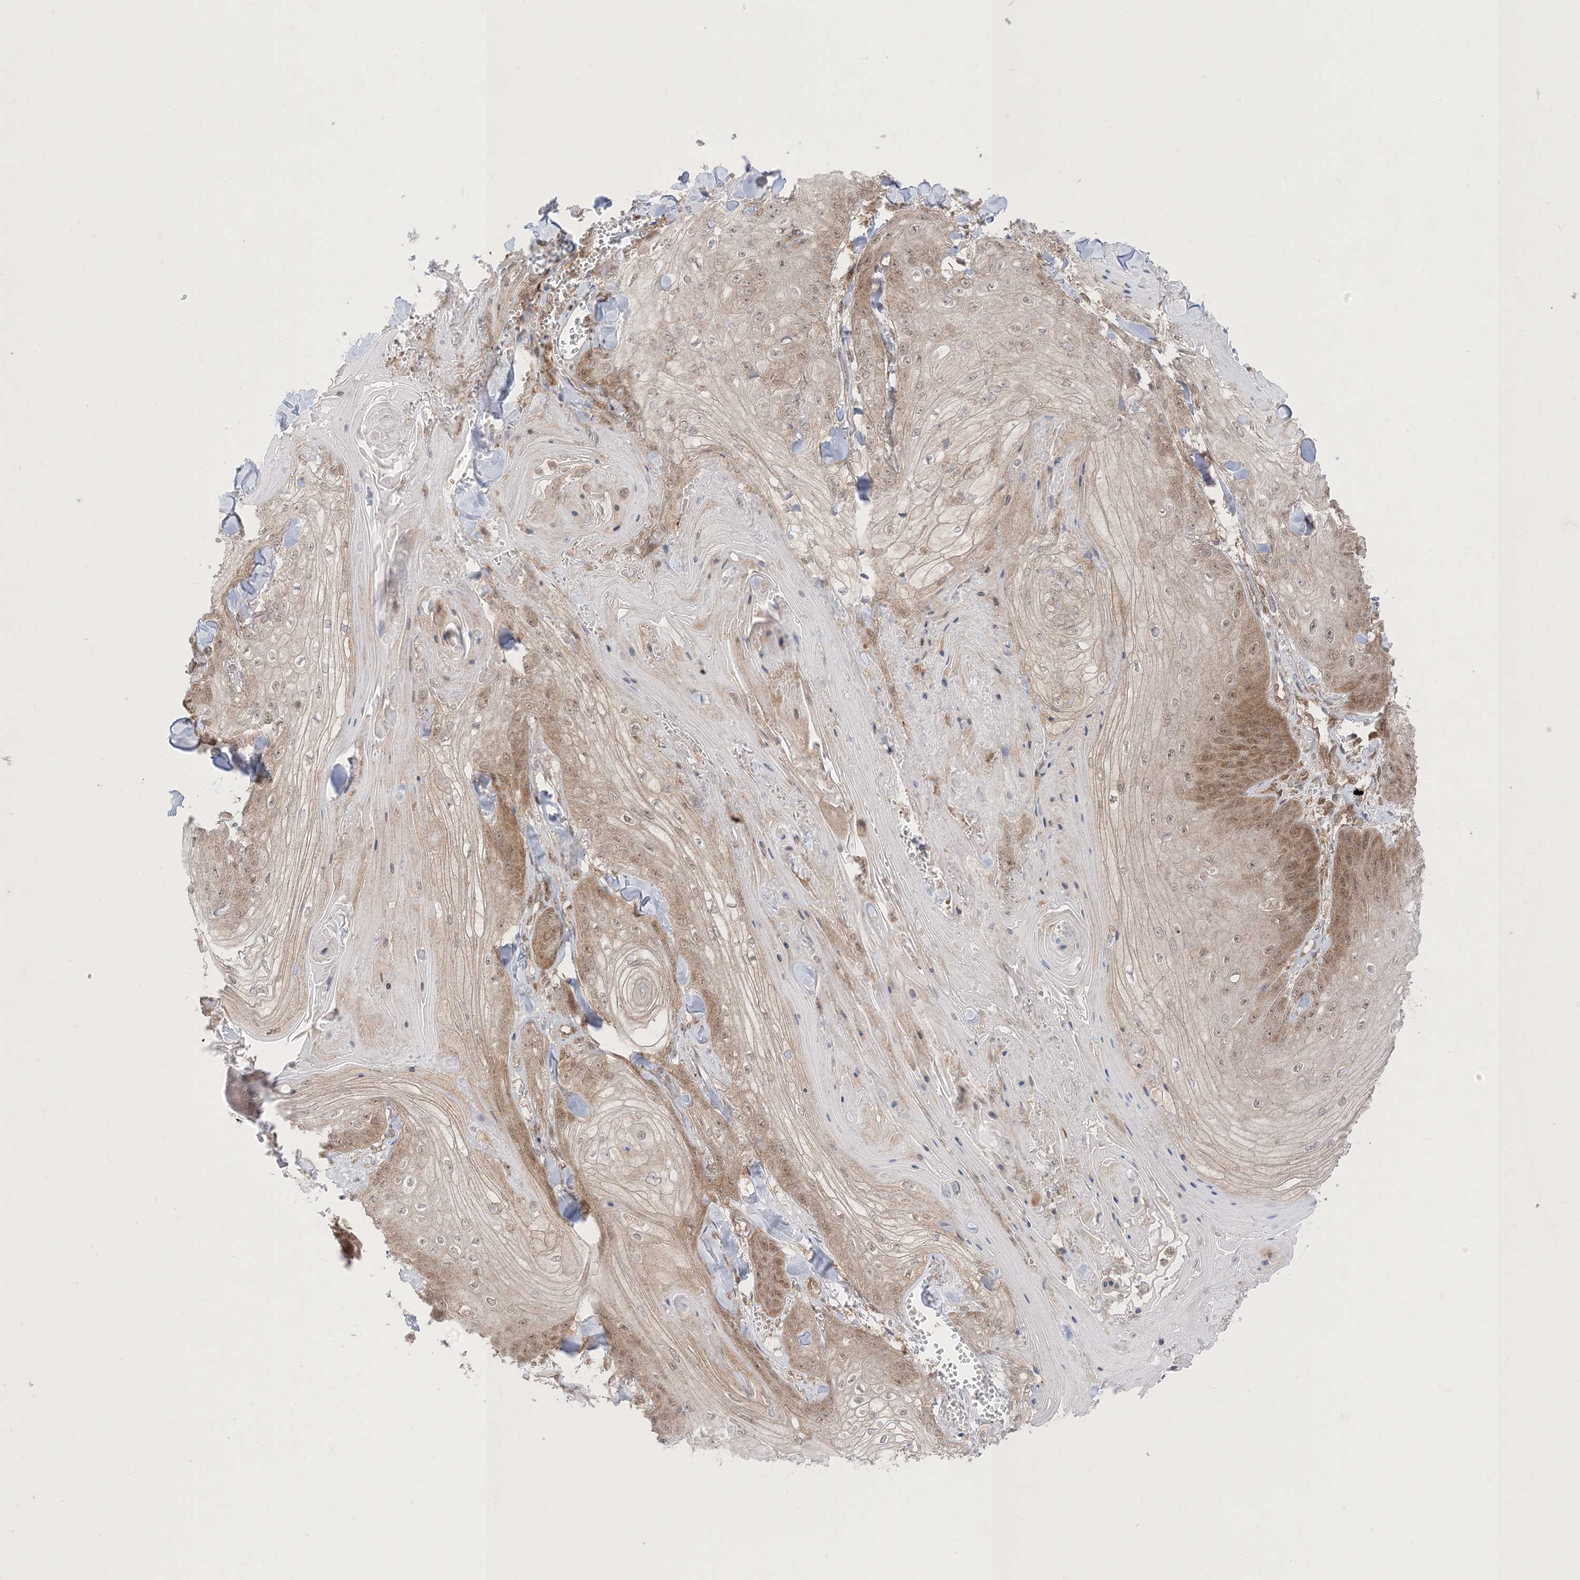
{"staining": {"intensity": "weak", "quantity": "<25%", "location": "cytoplasmic/membranous,nuclear"}, "tissue": "skin cancer", "cell_type": "Tumor cells", "image_type": "cancer", "snomed": [{"axis": "morphology", "description": "Squamous cell carcinoma, NOS"}, {"axis": "topography", "description": "Skin"}], "caption": "This is an IHC micrograph of skin cancer. There is no positivity in tumor cells.", "gene": "PTPA", "patient": {"sex": "male", "age": 74}}